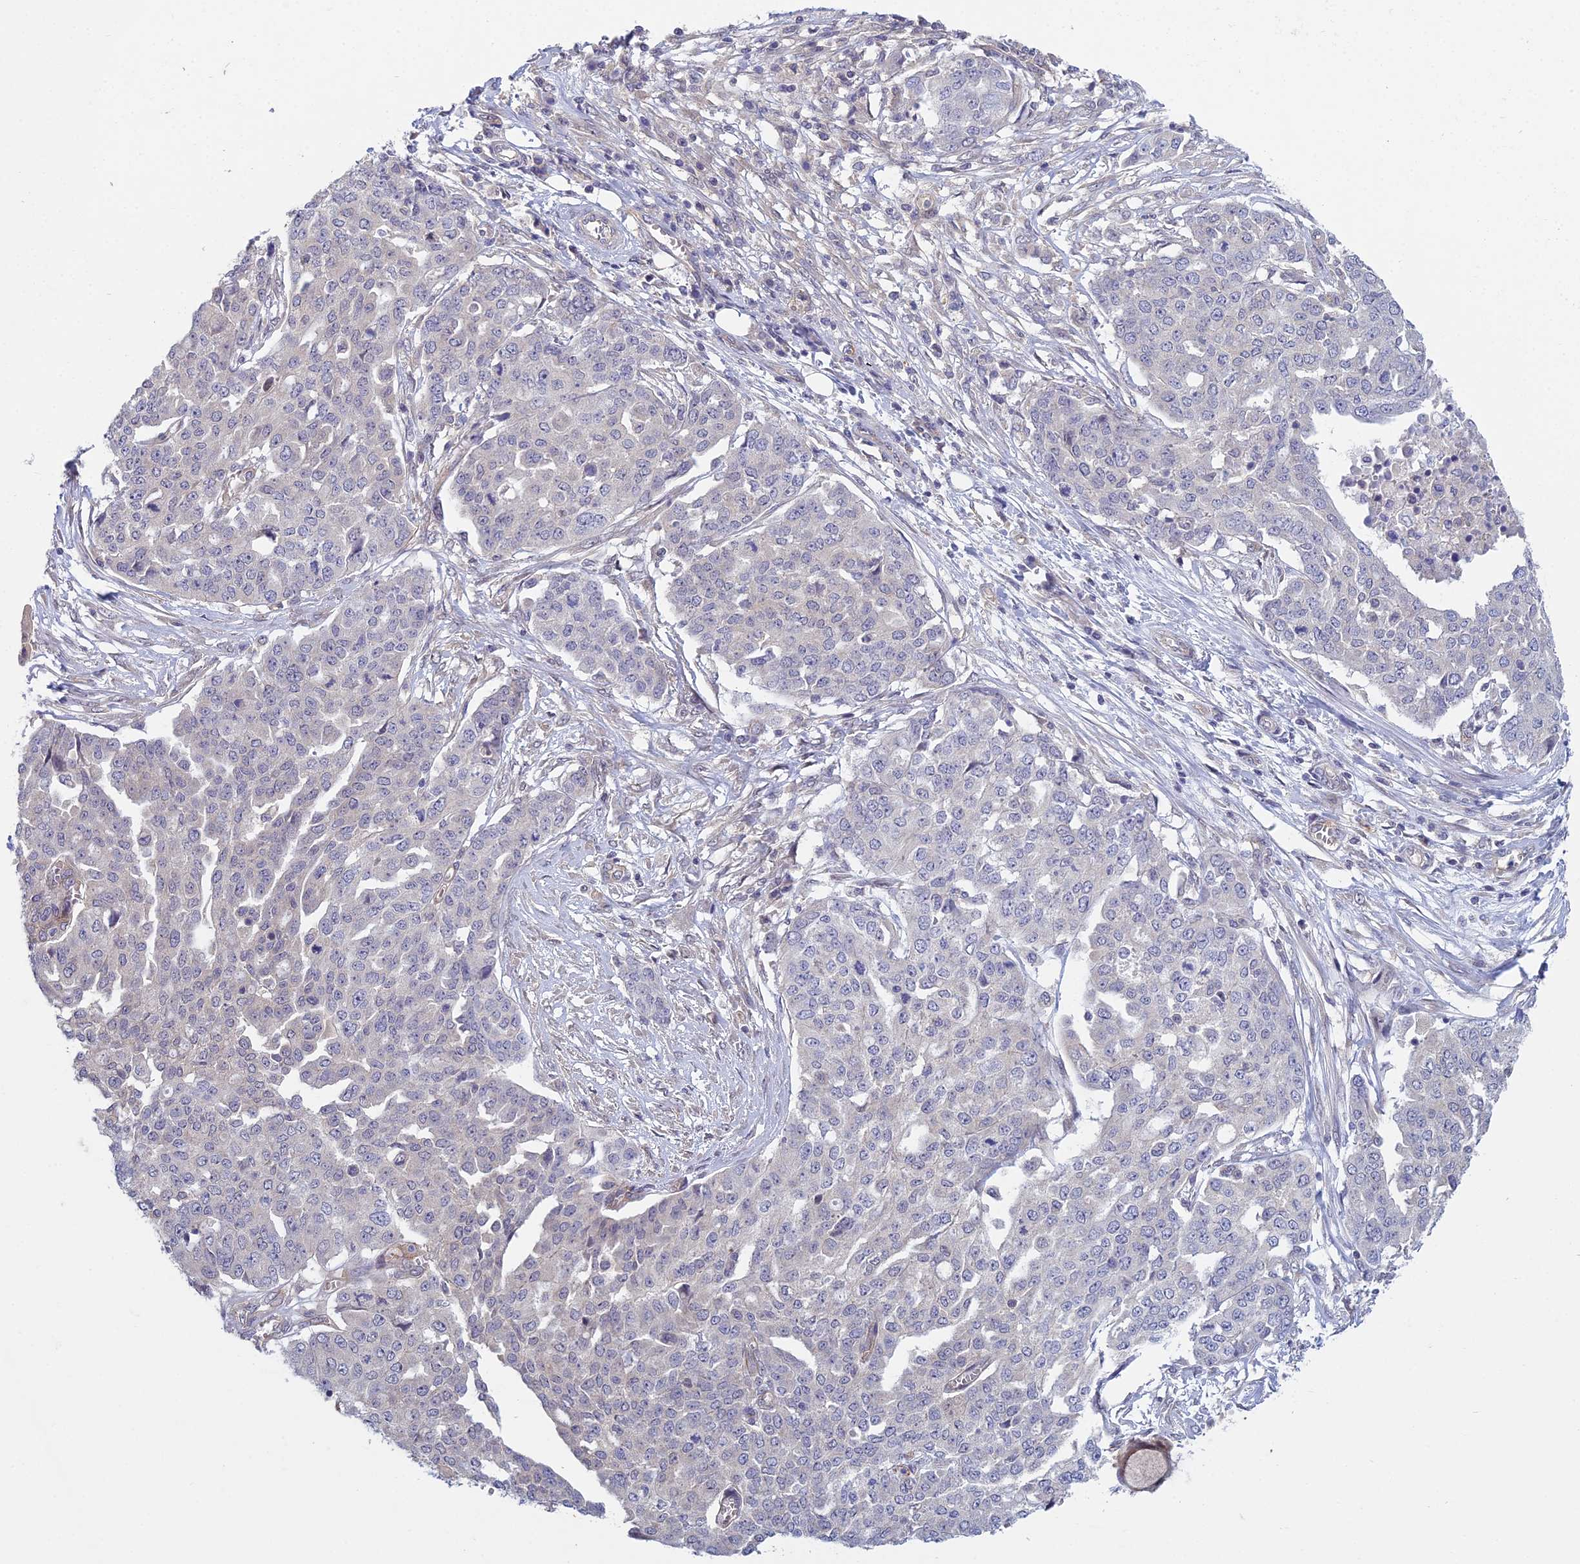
{"staining": {"intensity": "negative", "quantity": "none", "location": "none"}, "tissue": "ovarian cancer", "cell_type": "Tumor cells", "image_type": "cancer", "snomed": [{"axis": "morphology", "description": "Cystadenocarcinoma, serous, NOS"}, {"axis": "topography", "description": "Soft tissue"}, {"axis": "topography", "description": "Ovary"}], "caption": "Immunohistochemical staining of human serous cystadenocarcinoma (ovarian) exhibits no significant positivity in tumor cells. Brightfield microscopy of immunohistochemistry (IHC) stained with DAB (brown) and hematoxylin (blue), captured at high magnification.", "gene": "METTL26", "patient": {"sex": "female", "age": 57}}